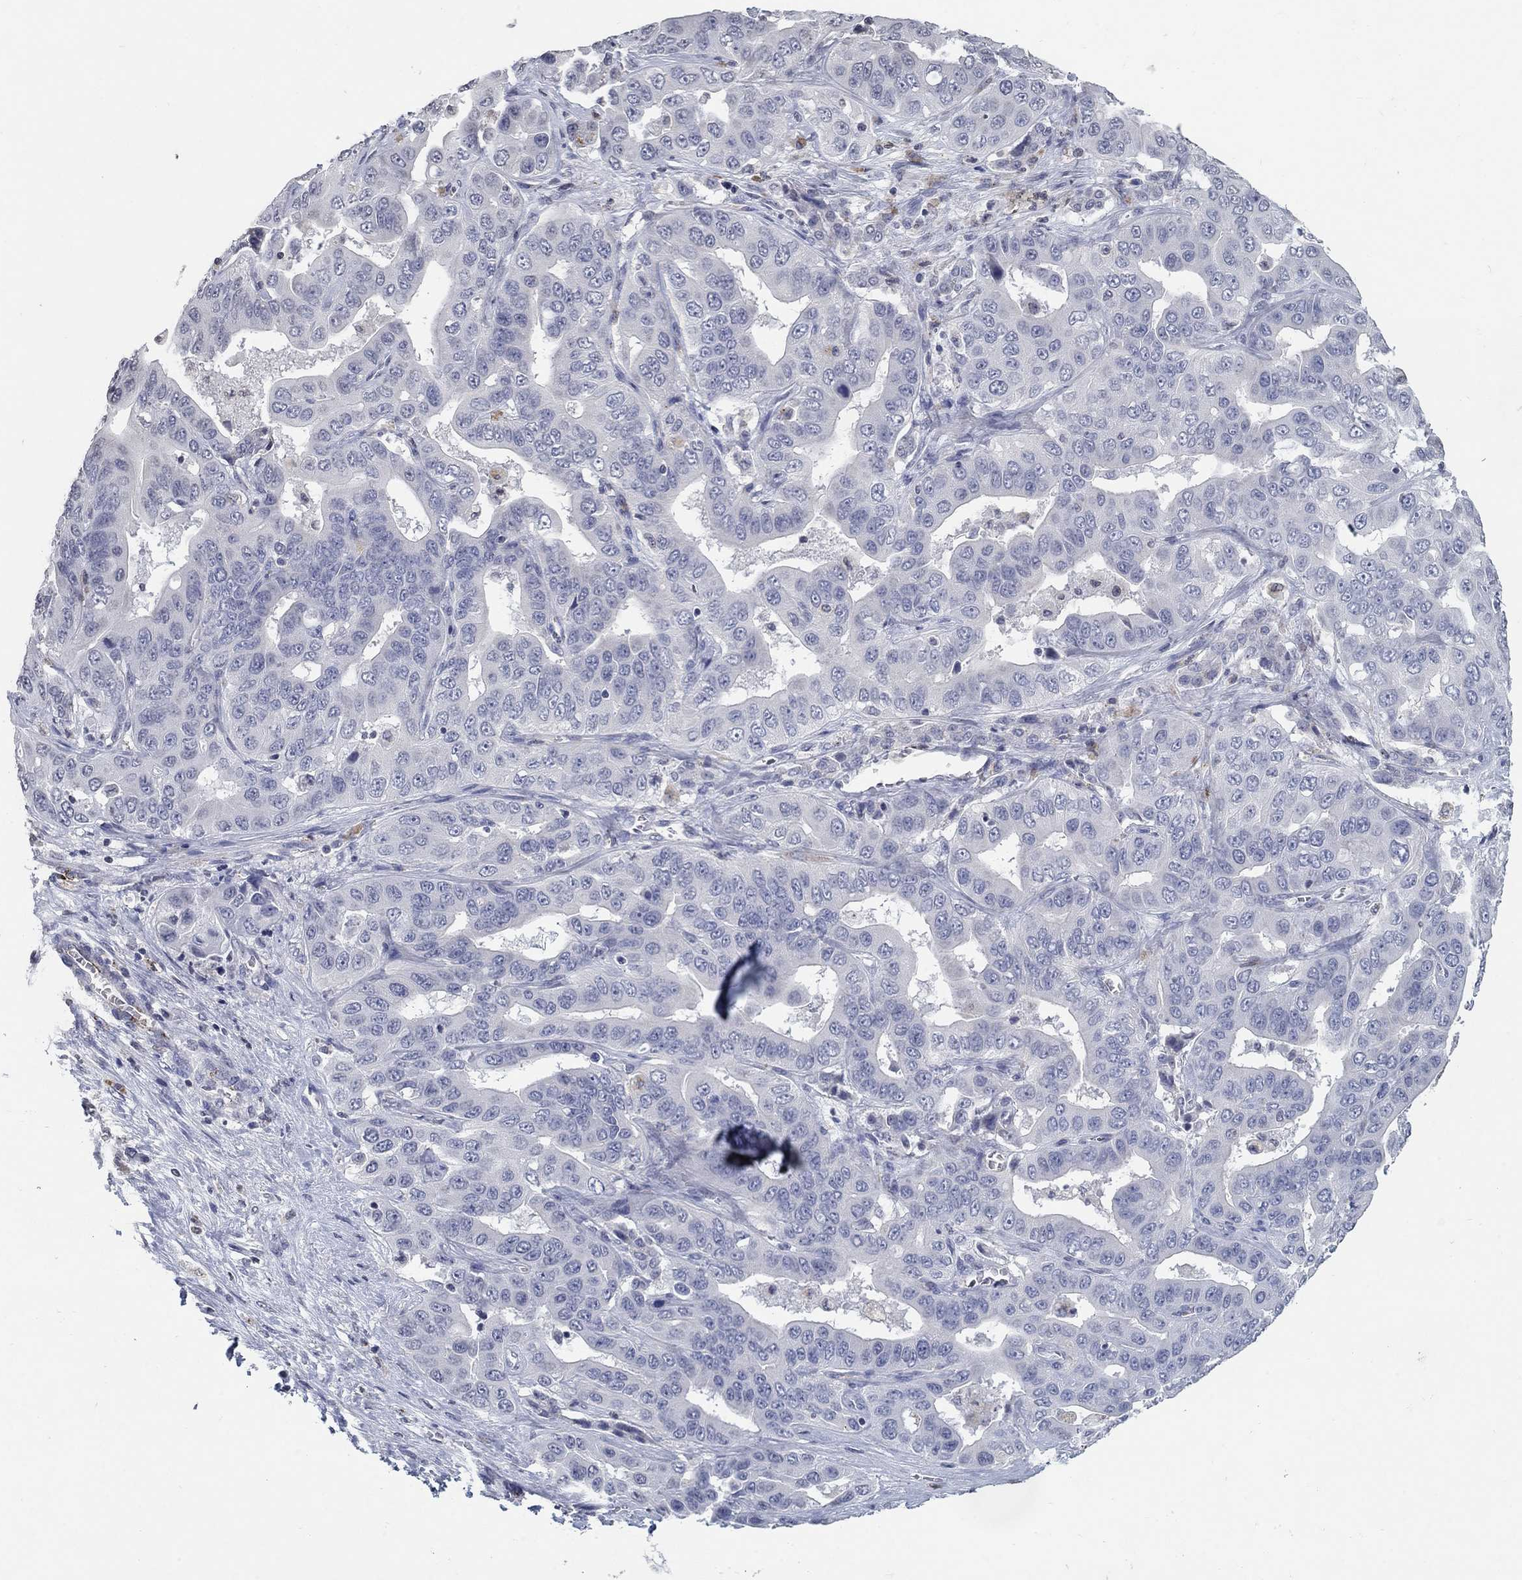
{"staining": {"intensity": "negative", "quantity": "none", "location": "none"}, "tissue": "liver cancer", "cell_type": "Tumor cells", "image_type": "cancer", "snomed": [{"axis": "morphology", "description": "Cholangiocarcinoma"}, {"axis": "topography", "description": "Liver"}], "caption": "Immunohistochemistry micrograph of neoplastic tissue: liver cholangiocarcinoma stained with DAB (3,3'-diaminobenzidine) demonstrates no significant protein expression in tumor cells.", "gene": "TINAG", "patient": {"sex": "female", "age": 52}}